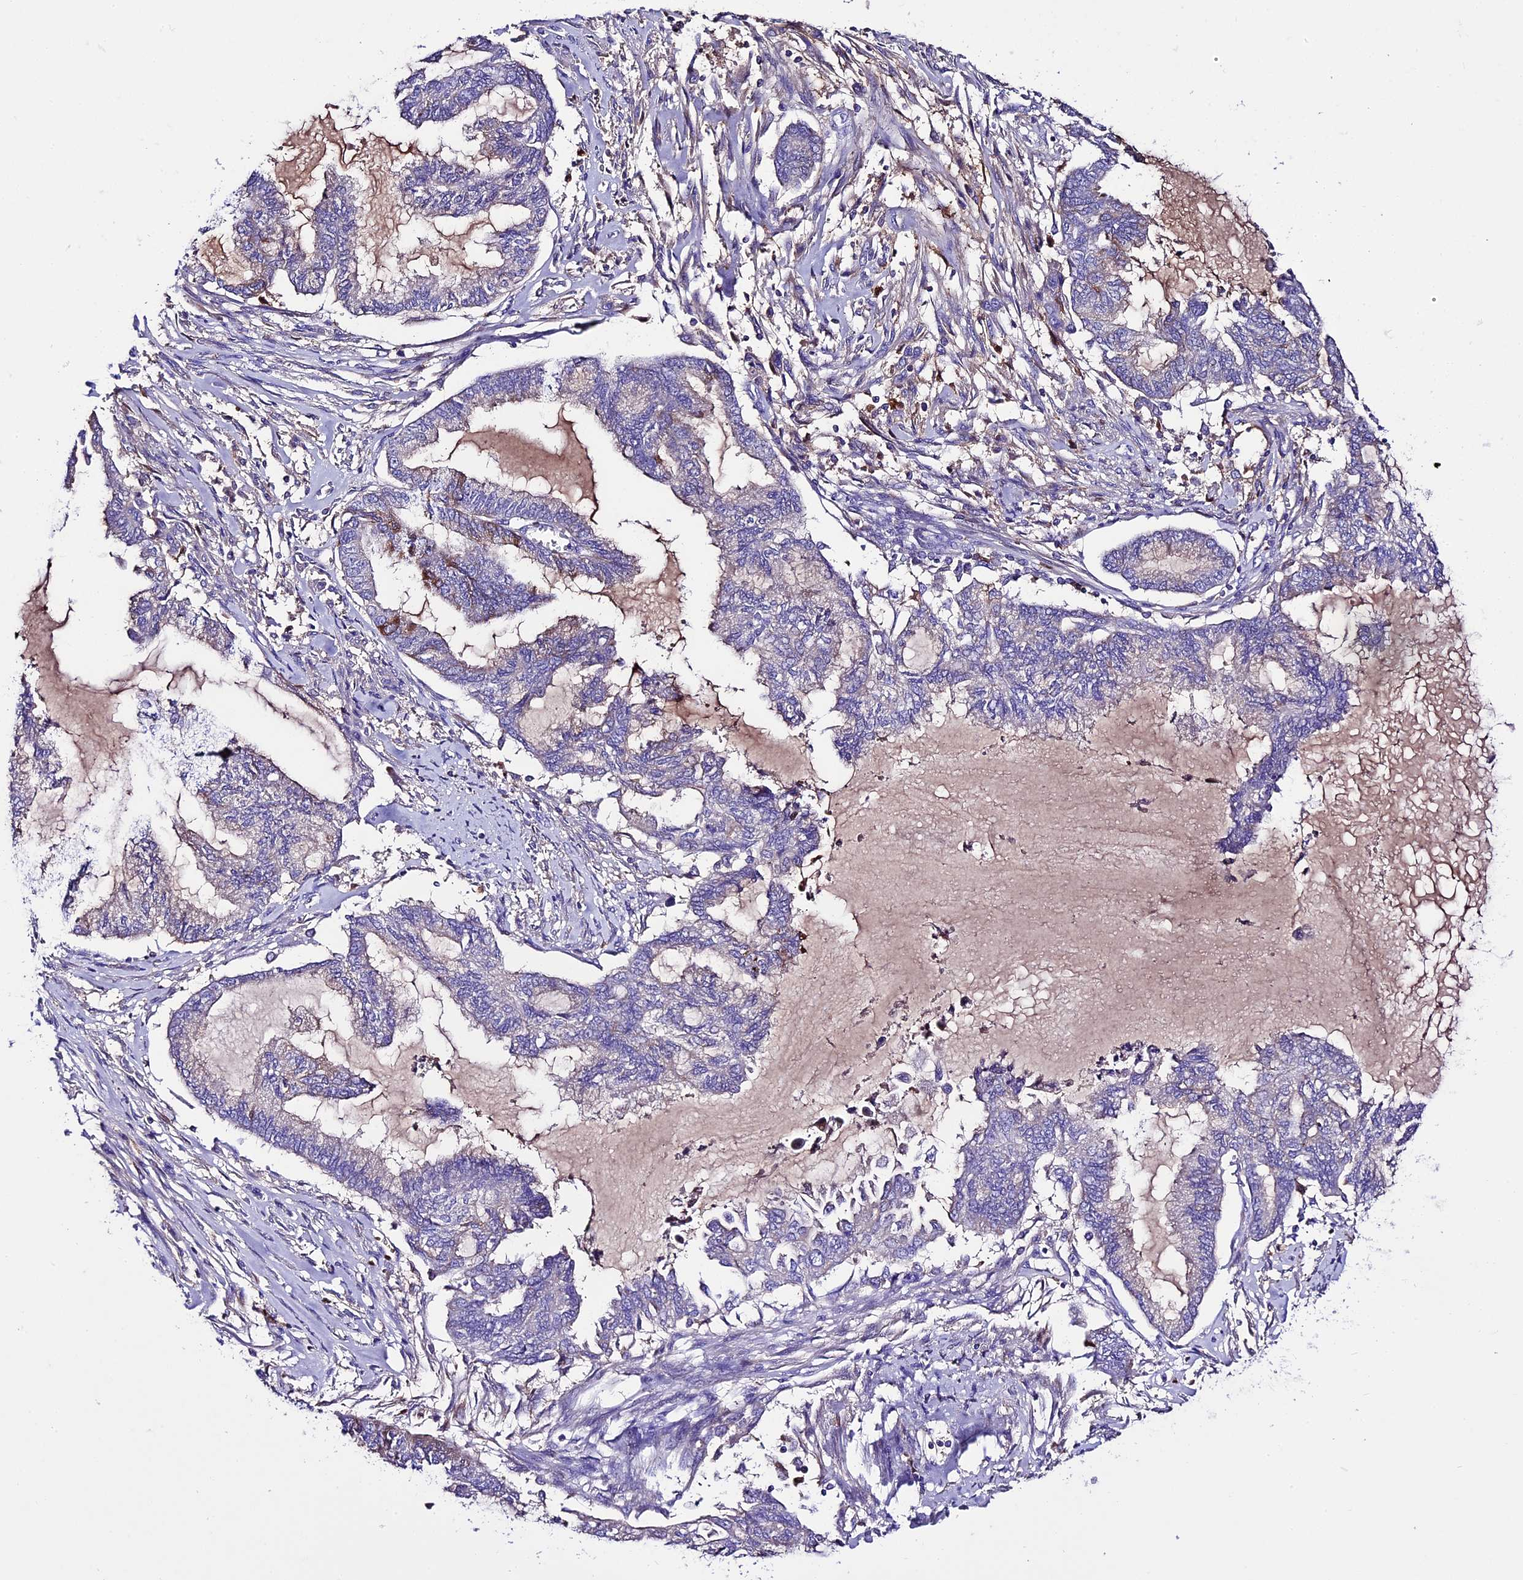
{"staining": {"intensity": "negative", "quantity": "none", "location": "none"}, "tissue": "endometrial cancer", "cell_type": "Tumor cells", "image_type": "cancer", "snomed": [{"axis": "morphology", "description": "Adenocarcinoma, NOS"}, {"axis": "topography", "description": "Endometrium"}], "caption": "IHC micrograph of neoplastic tissue: human endometrial adenocarcinoma stained with DAB (3,3'-diaminobenzidine) reveals no significant protein staining in tumor cells.", "gene": "TCP11L2", "patient": {"sex": "female", "age": 86}}